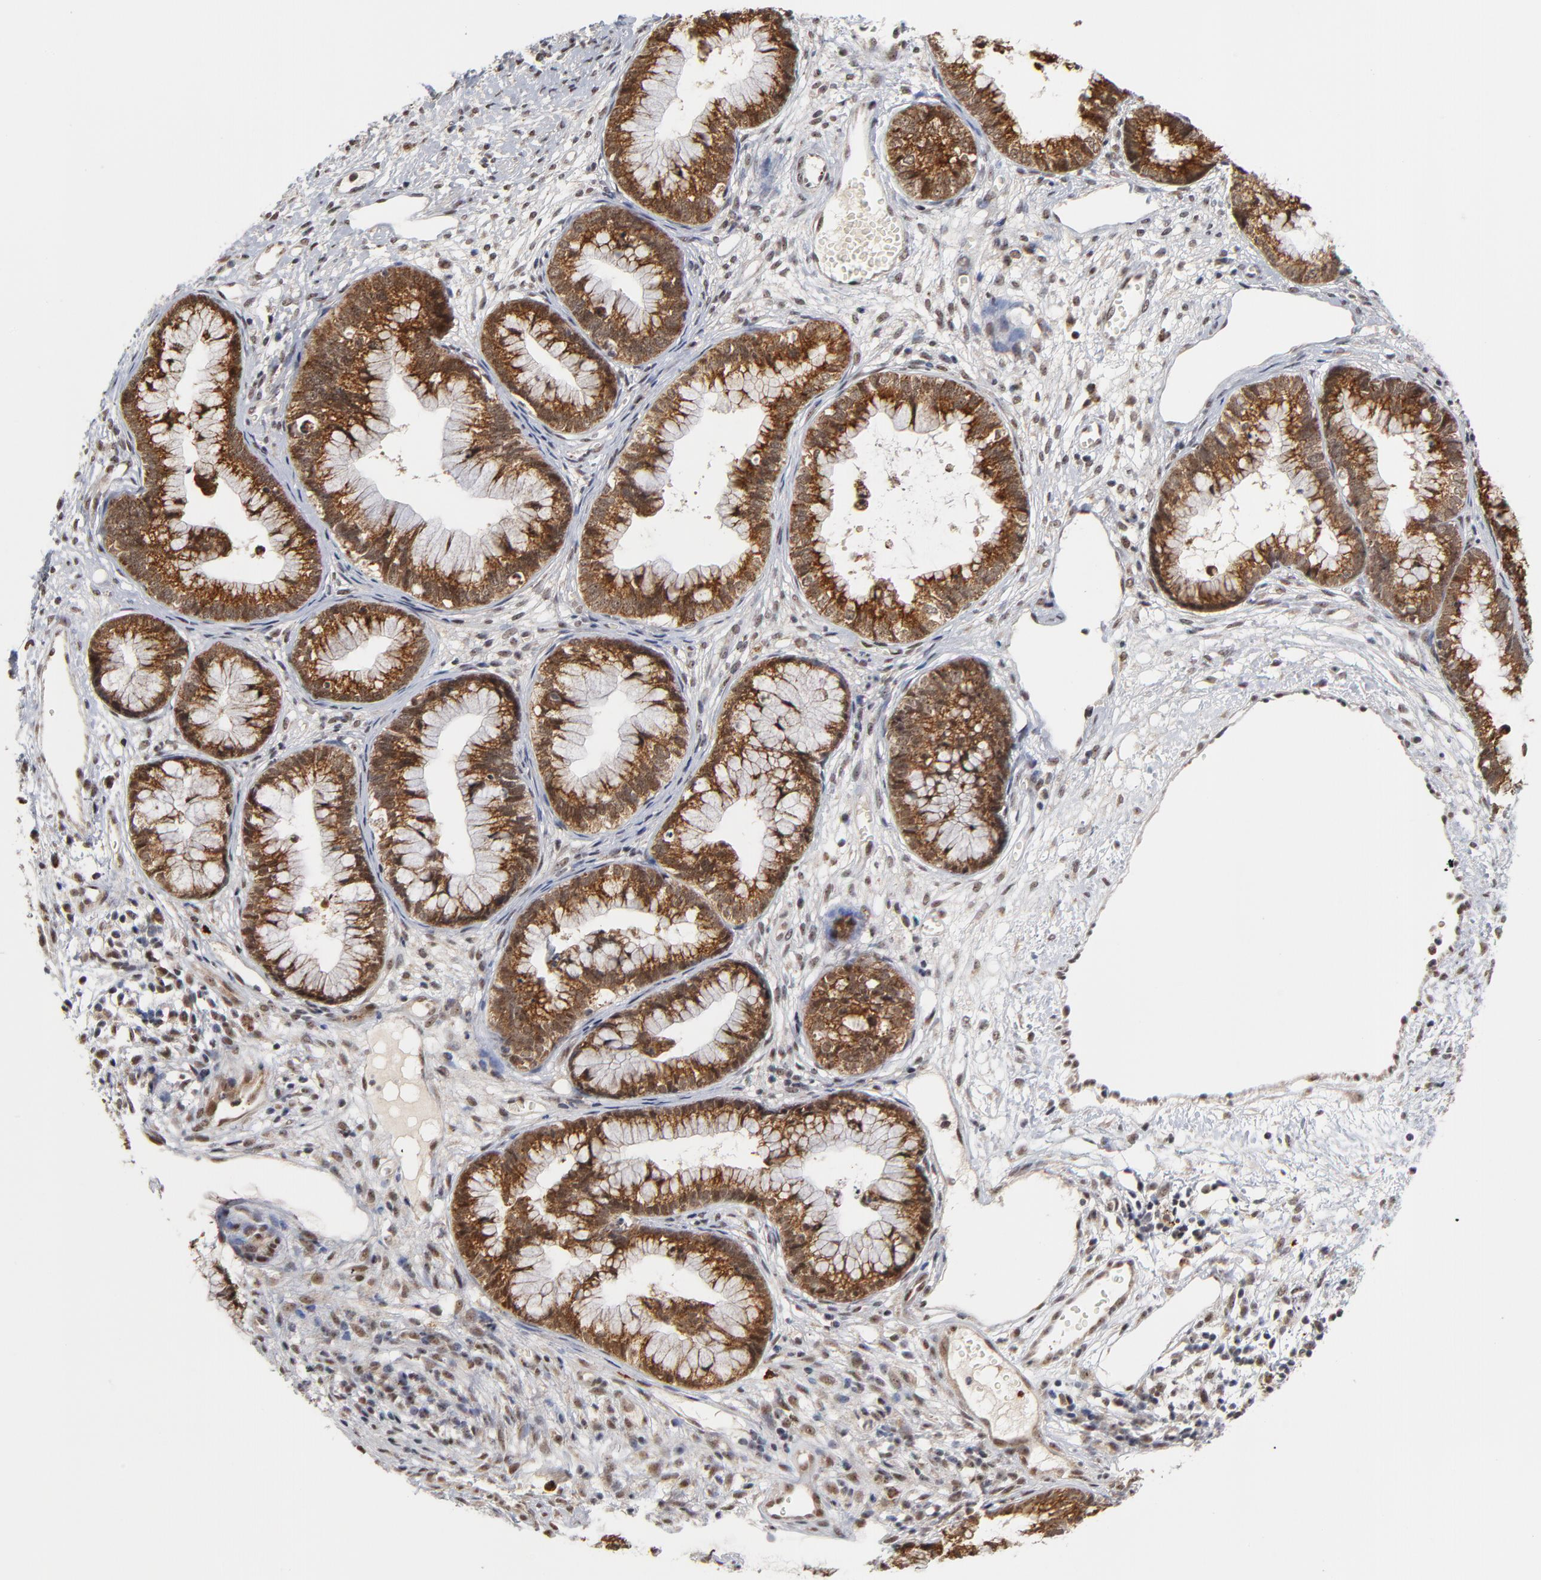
{"staining": {"intensity": "strong", "quantity": ">75%", "location": "cytoplasmic/membranous,nuclear"}, "tissue": "cervical cancer", "cell_type": "Tumor cells", "image_type": "cancer", "snomed": [{"axis": "morphology", "description": "Adenocarcinoma, NOS"}, {"axis": "topography", "description": "Cervix"}], "caption": "The immunohistochemical stain shows strong cytoplasmic/membranous and nuclear expression in tumor cells of cervical cancer (adenocarcinoma) tissue. (DAB (3,3'-diaminobenzidine) = brown stain, brightfield microscopy at high magnification).", "gene": "ZNF419", "patient": {"sex": "female", "age": 44}}